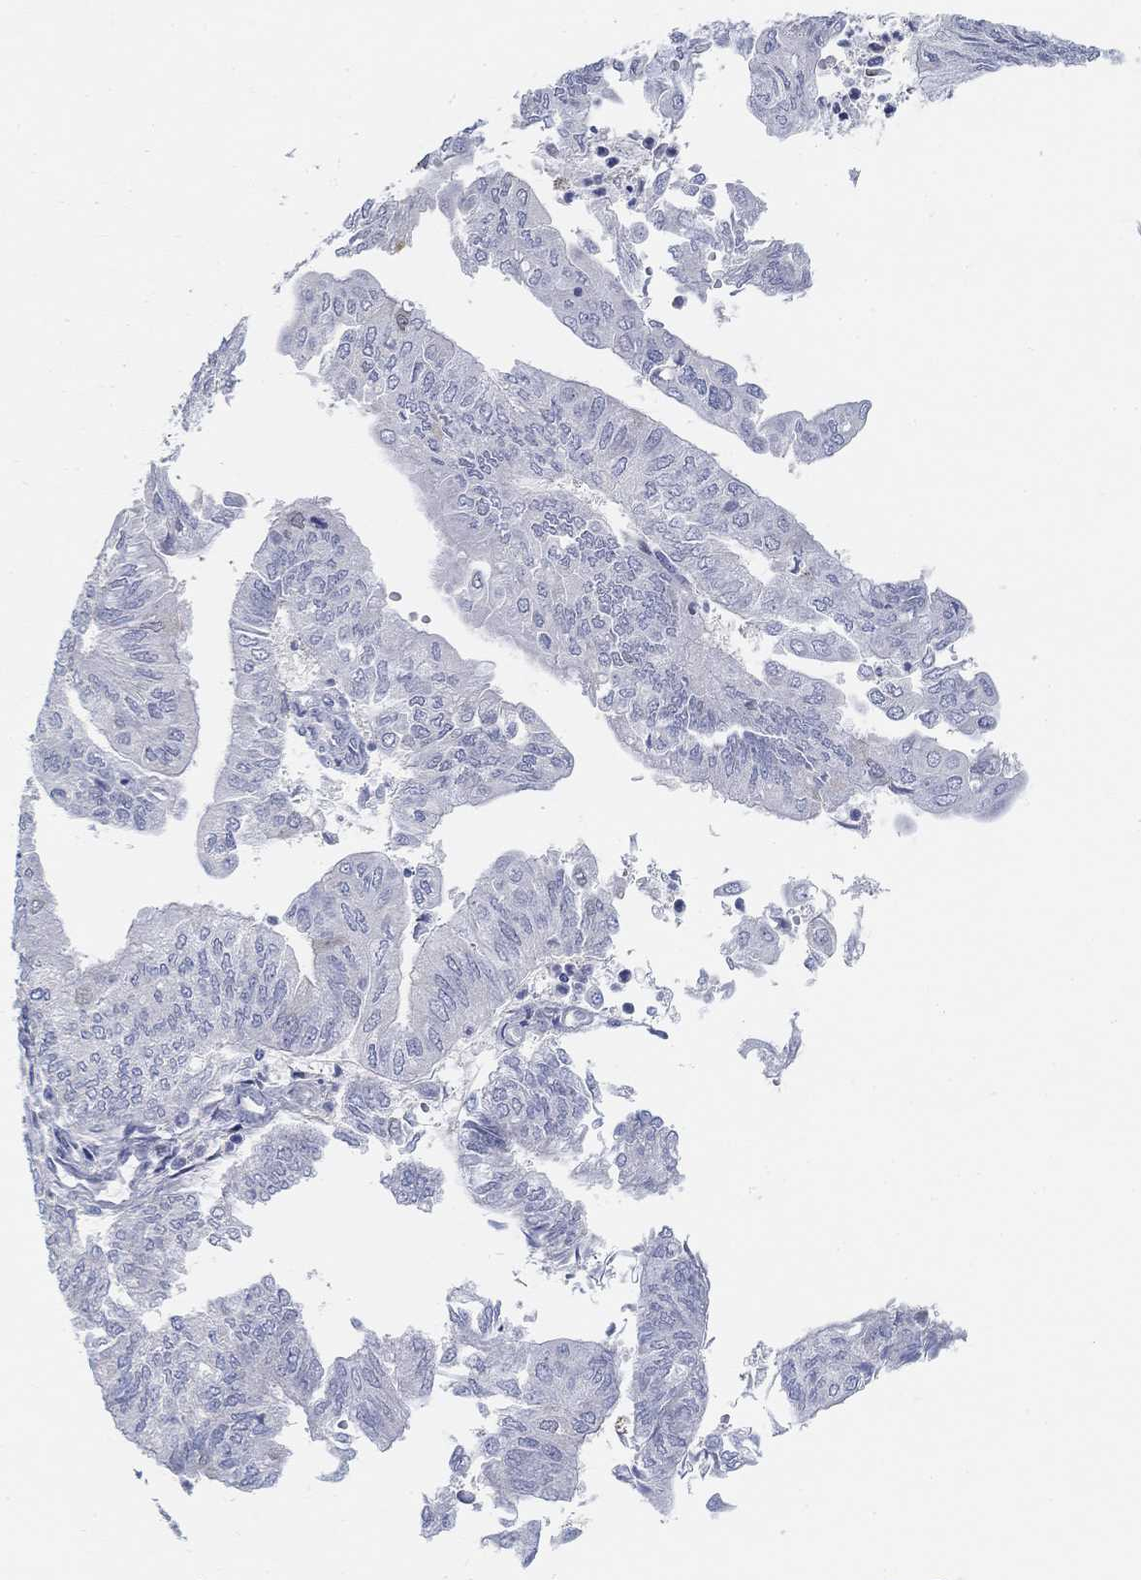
{"staining": {"intensity": "negative", "quantity": "none", "location": "none"}, "tissue": "endometrial cancer", "cell_type": "Tumor cells", "image_type": "cancer", "snomed": [{"axis": "morphology", "description": "Adenocarcinoma, NOS"}, {"axis": "topography", "description": "Endometrium"}], "caption": "This is an immunohistochemistry (IHC) micrograph of human adenocarcinoma (endometrial). There is no expression in tumor cells.", "gene": "SNTG2", "patient": {"sex": "female", "age": 59}}